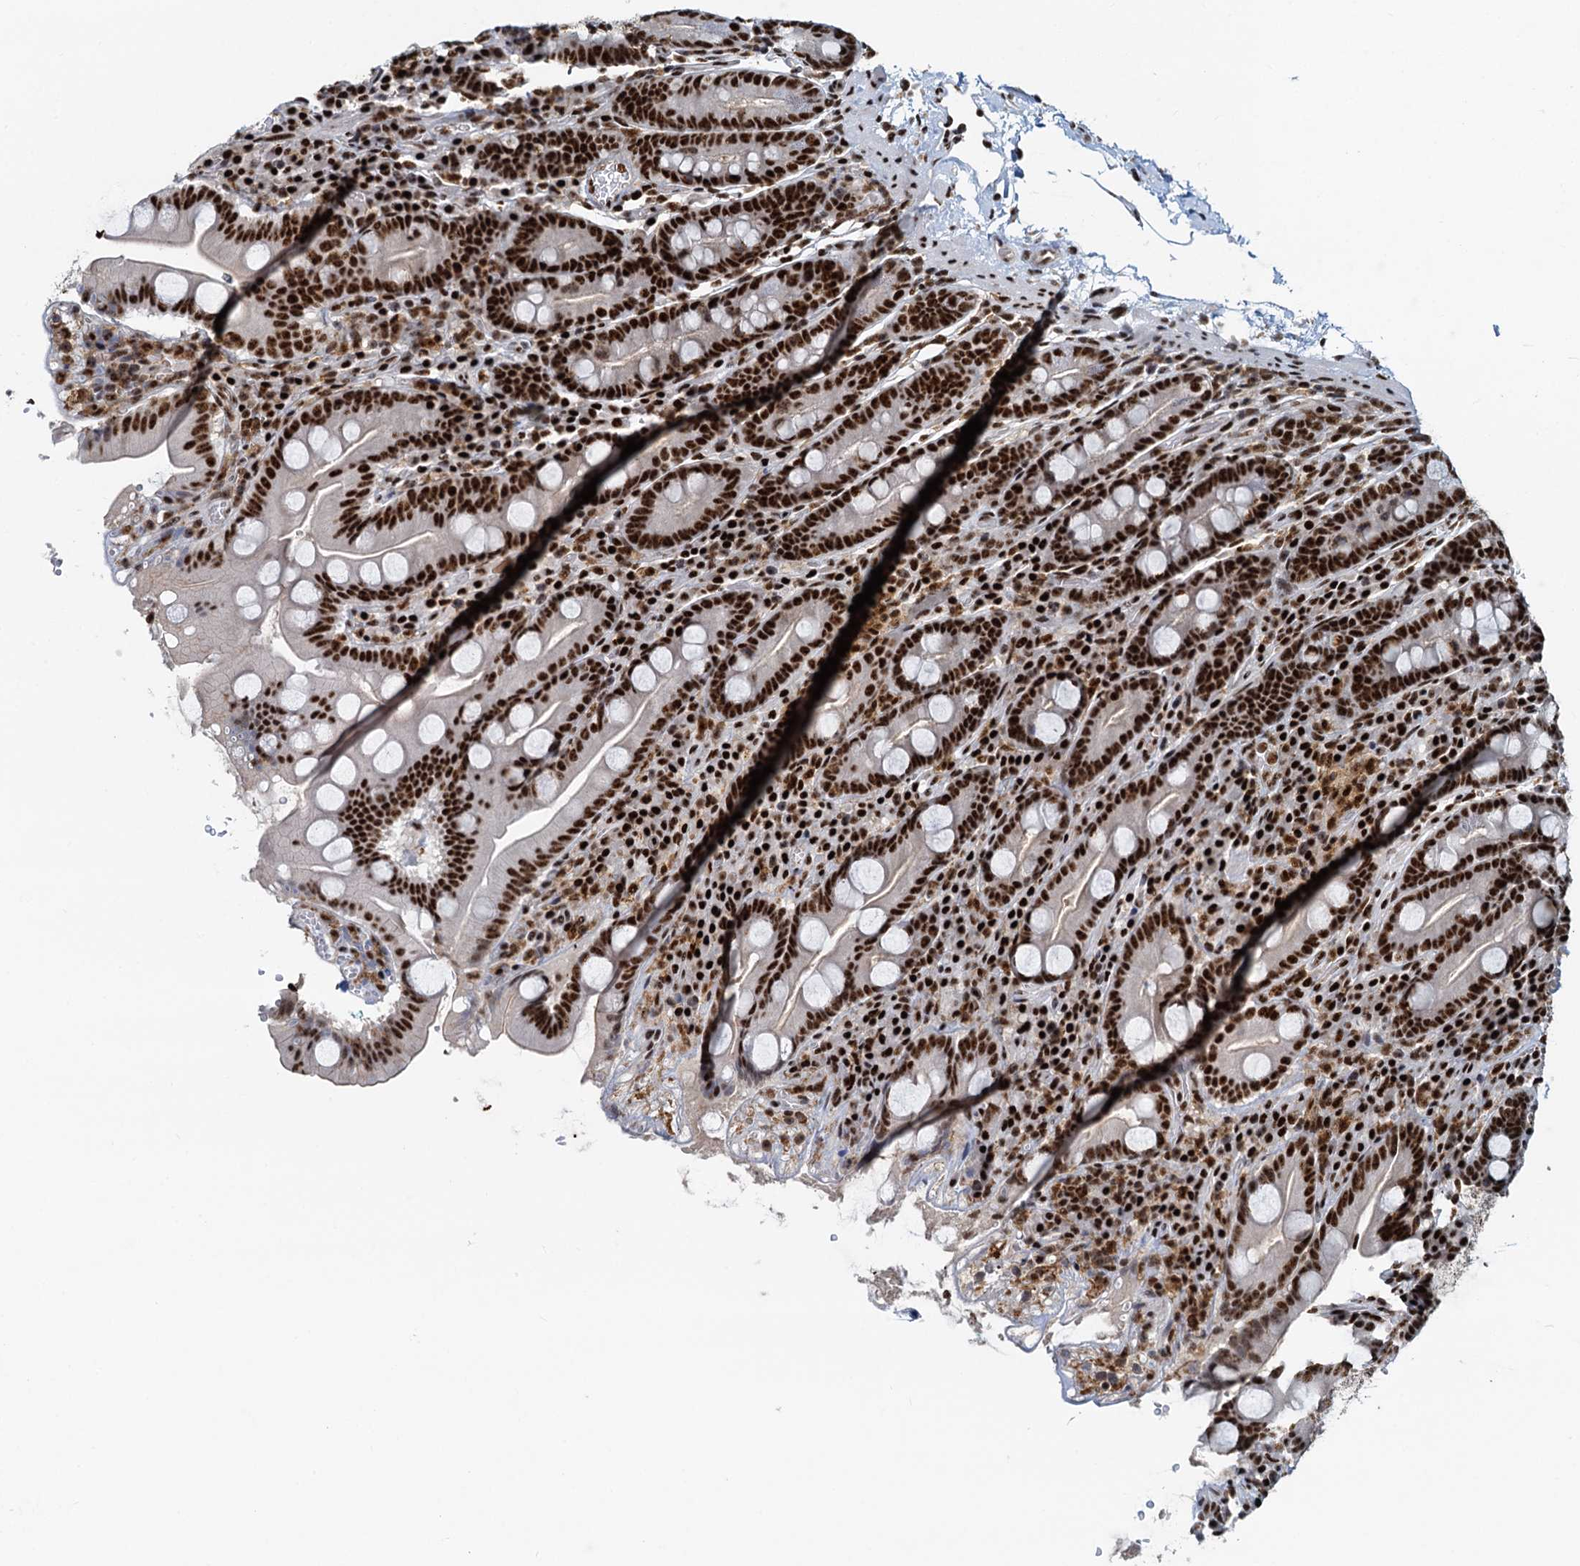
{"staining": {"intensity": "strong", "quantity": ">75%", "location": "nuclear"}, "tissue": "duodenum", "cell_type": "Glandular cells", "image_type": "normal", "snomed": [{"axis": "morphology", "description": "Normal tissue, NOS"}, {"axis": "topography", "description": "Duodenum"}], "caption": "Duodenum stained with DAB immunohistochemistry (IHC) displays high levels of strong nuclear expression in about >75% of glandular cells.", "gene": "RBM26", "patient": {"sex": "male", "age": 35}}